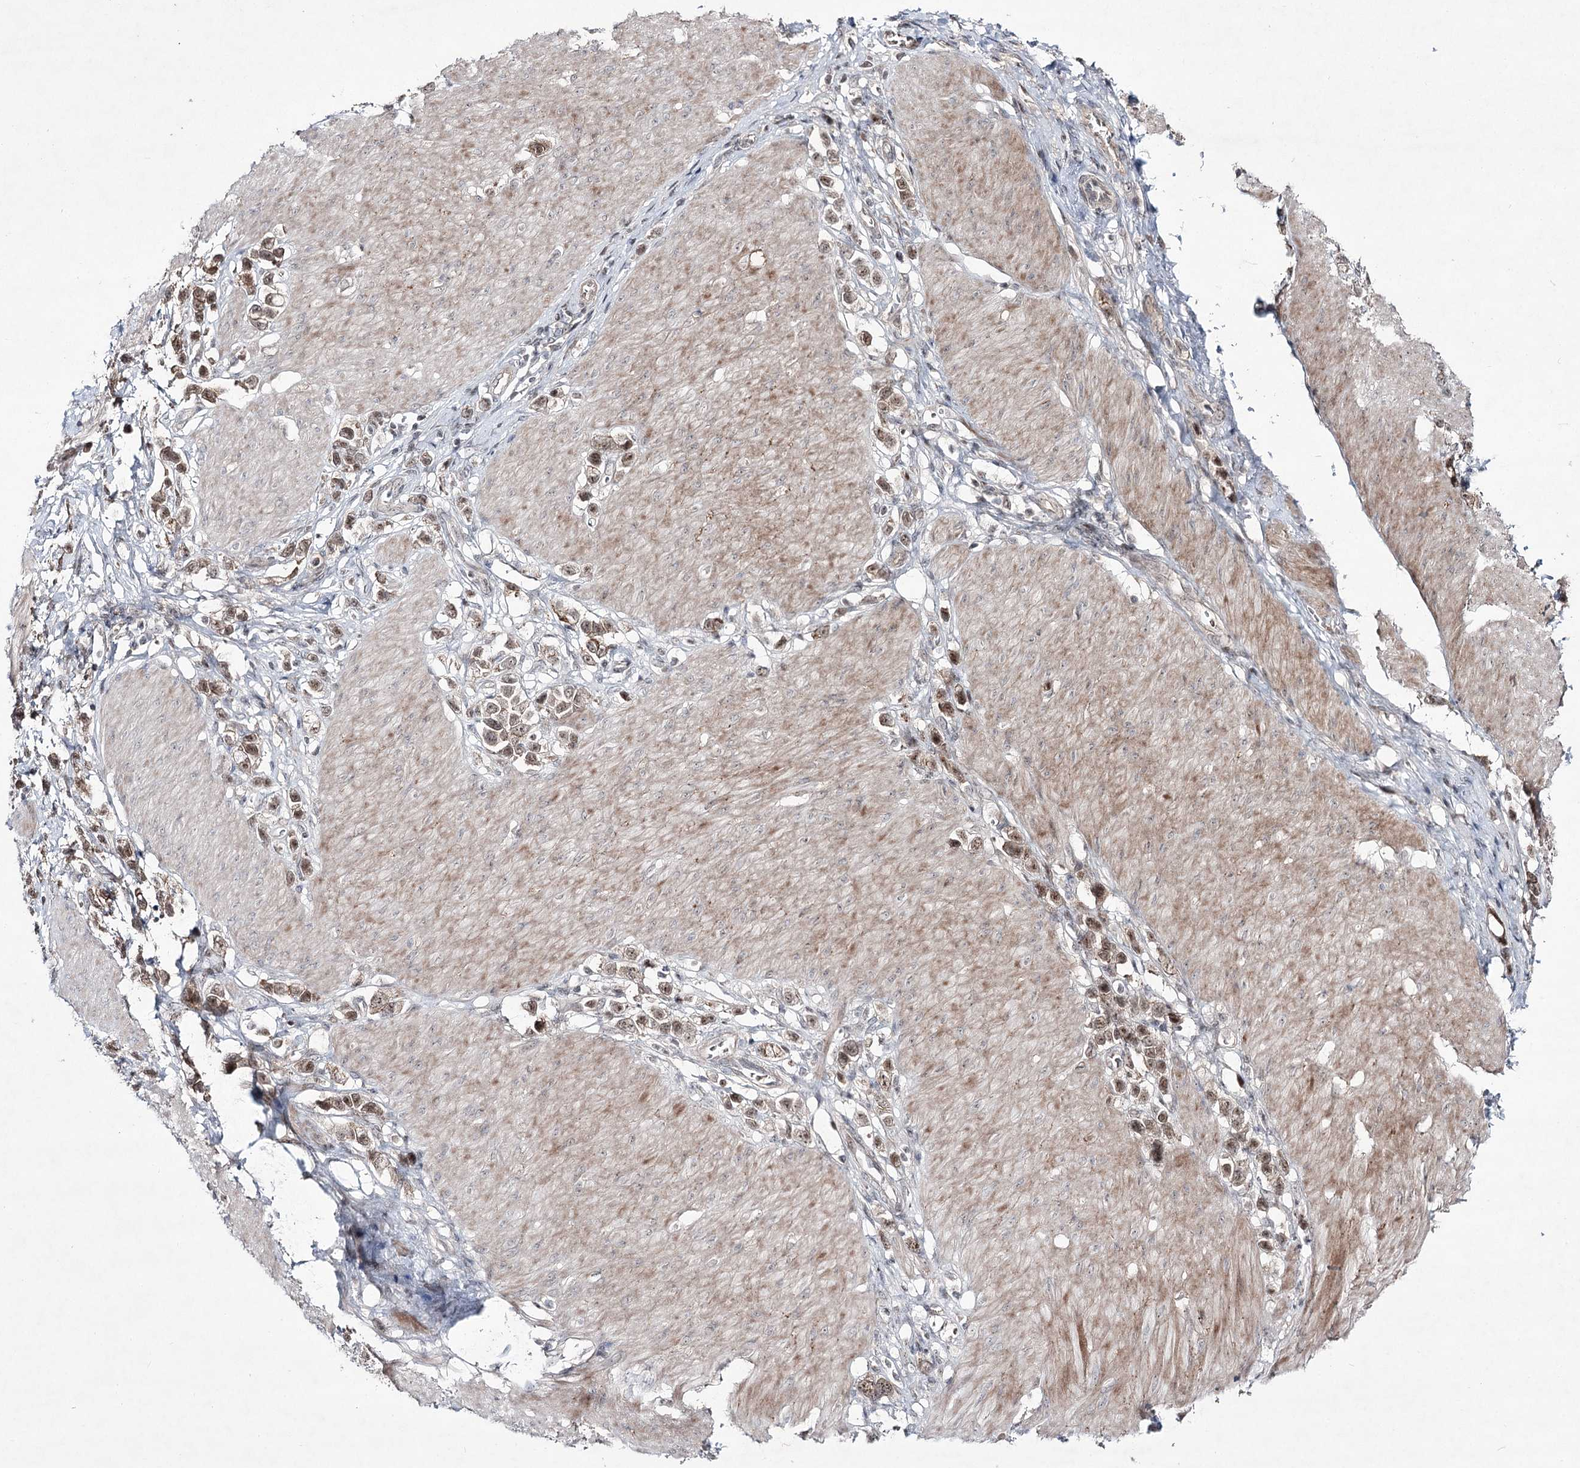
{"staining": {"intensity": "moderate", "quantity": ">75%", "location": "nuclear"}, "tissue": "stomach cancer", "cell_type": "Tumor cells", "image_type": "cancer", "snomed": [{"axis": "morphology", "description": "Normal tissue, NOS"}, {"axis": "morphology", "description": "Adenocarcinoma, NOS"}, {"axis": "topography", "description": "Stomach, upper"}, {"axis": "topography", "description": "Stomach"}], "caption": "Immunohistochemistry (IHC) (DAB) staining of adenocarcinoma (stomach) reveals moderate nuclear protein positivity in about >75% of tumor cells.", "gene": "HOXC11", "patient": {"sex": "female", "age": 65}}